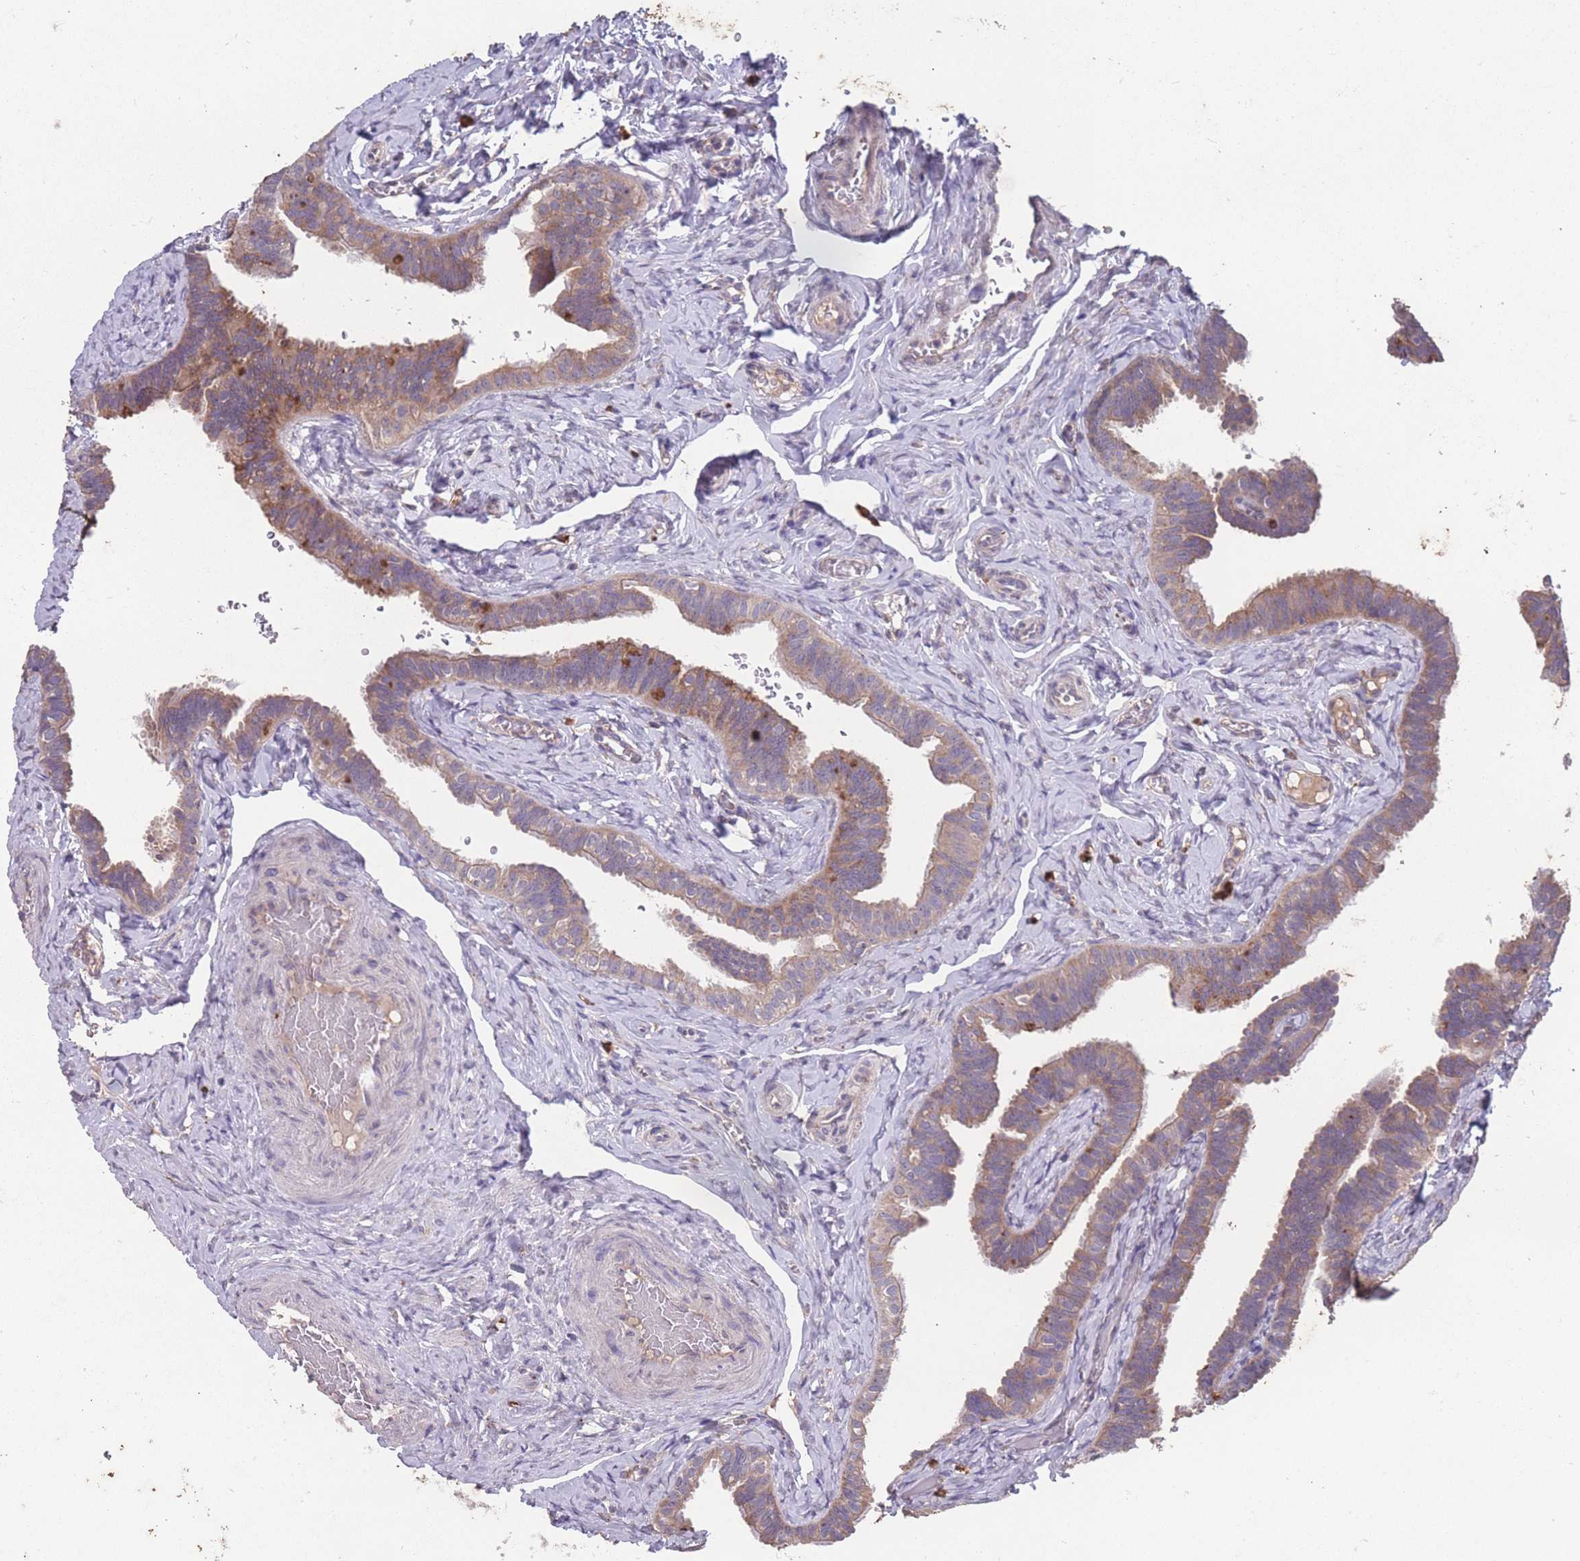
{"staining": {"intensity": "moderate", "quantity": "25%-75%", "location": "cytoplasmic/membranous"}, "tissue": "fallopian tube", "cell_type": "Glandular cells", "image_type": "normal", "snomed": [{"axis": "morphology", "description": "Normal tissue, NOS"}, {"axis": "topography", "description": "Fallopian tube"}], "caption": "About 25%-75% of glandular cells in benign fallopian tube exhibit moderate cytoplasmic/membranous protein expression as visualized by brown immunohistochemical staining.", "gene": "STIM2", "patient": {"sex": "female", "age": 39}}